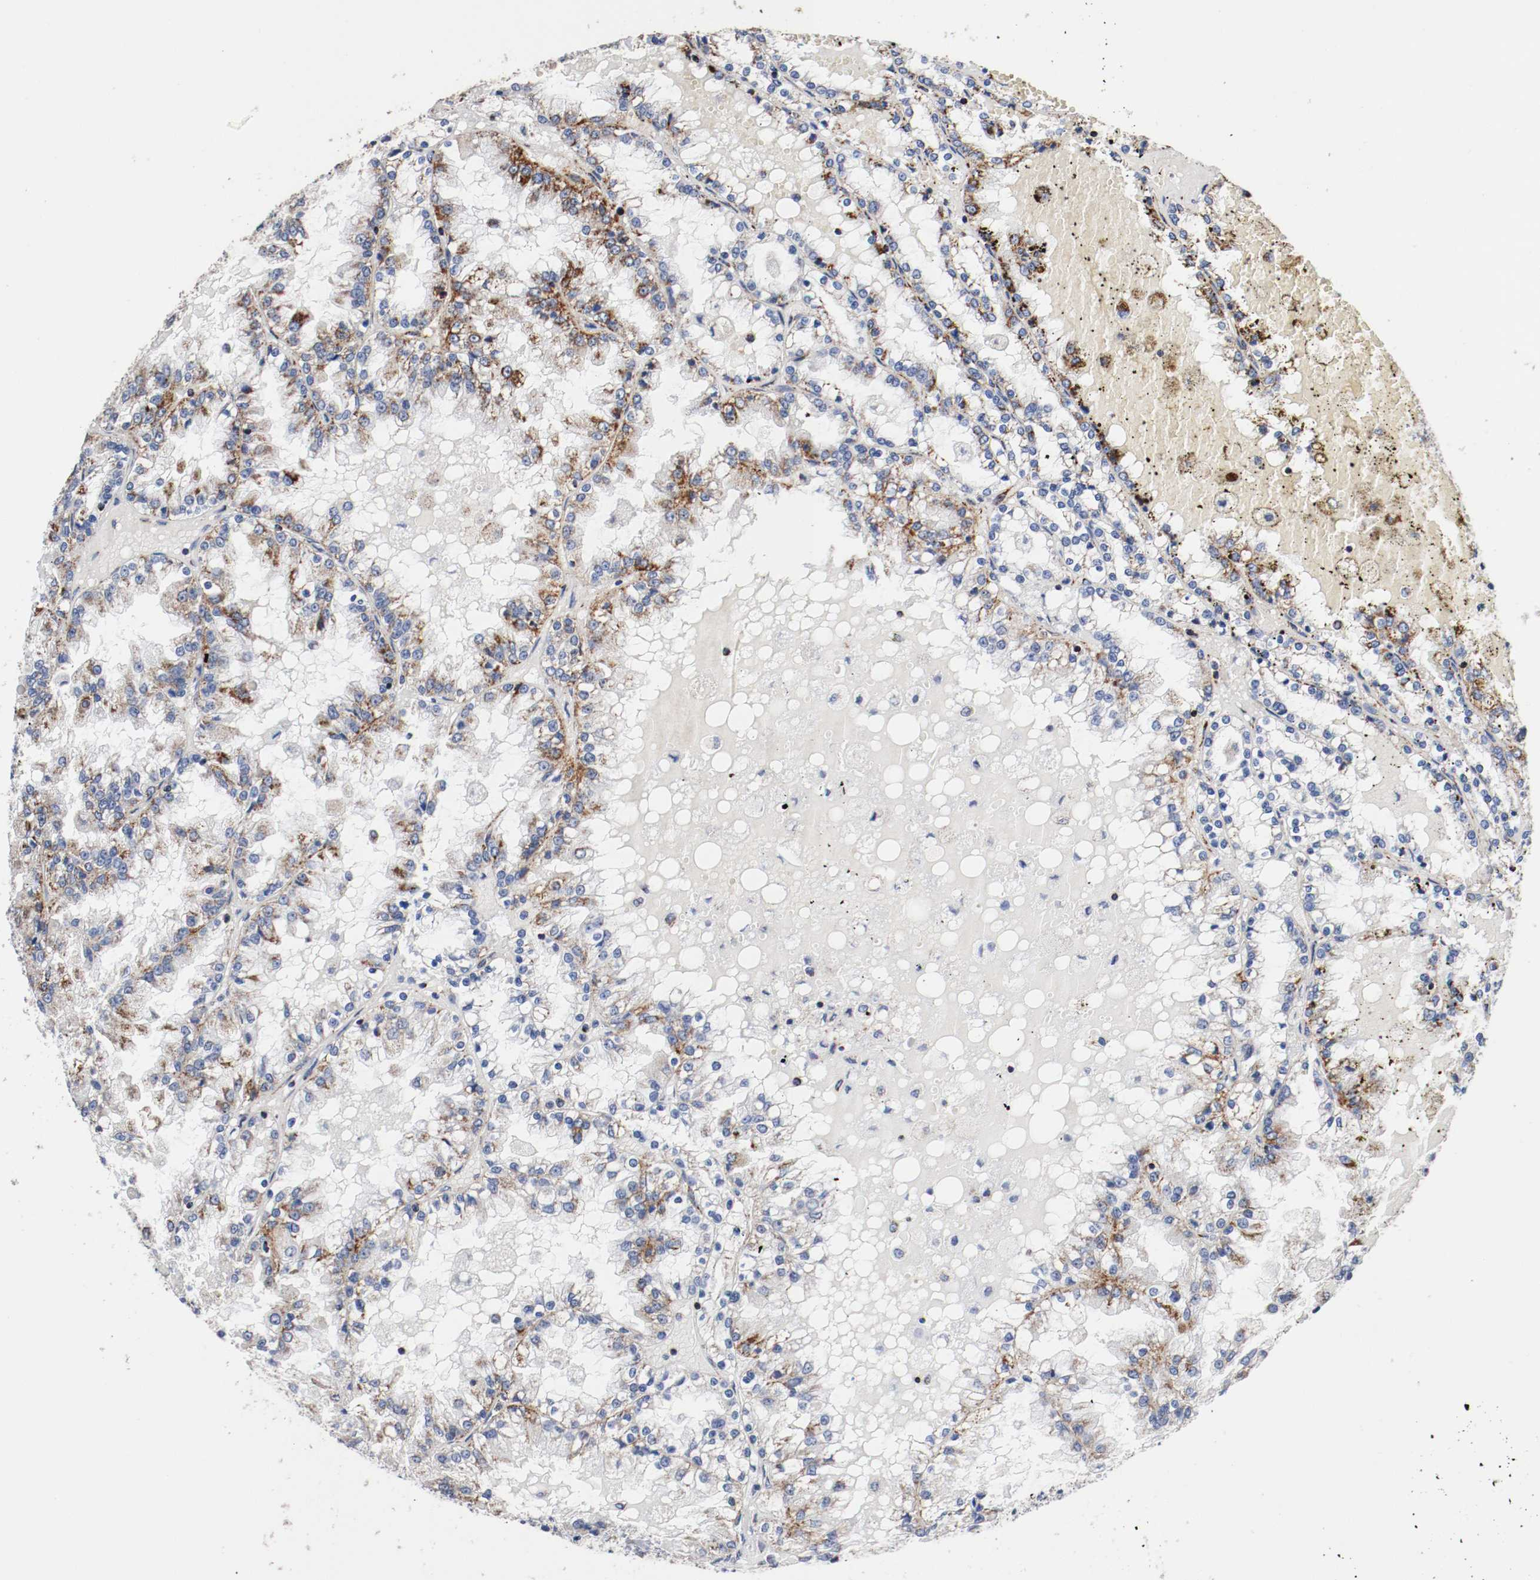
{"staining": {"intensity": "moderate", "quantity": "25%-75%", "location": "cytoplasmic/membranous"}, "tissue": "renal cancer", "cell_type": "Tumor cells", "image_type": "cancer", "snomed": [{"axis": "morphology", "description": "Adenocarcinoma, NOS"}, {"axis": "topography", "description": "Kidney"}], "caption": "A brown stain labels moderate cytoplasmic/membranous staining of a protein in human renal cancer tumor cells.", "gene": "TUBD1", "patient": {"sex": "female", "age": 56}}